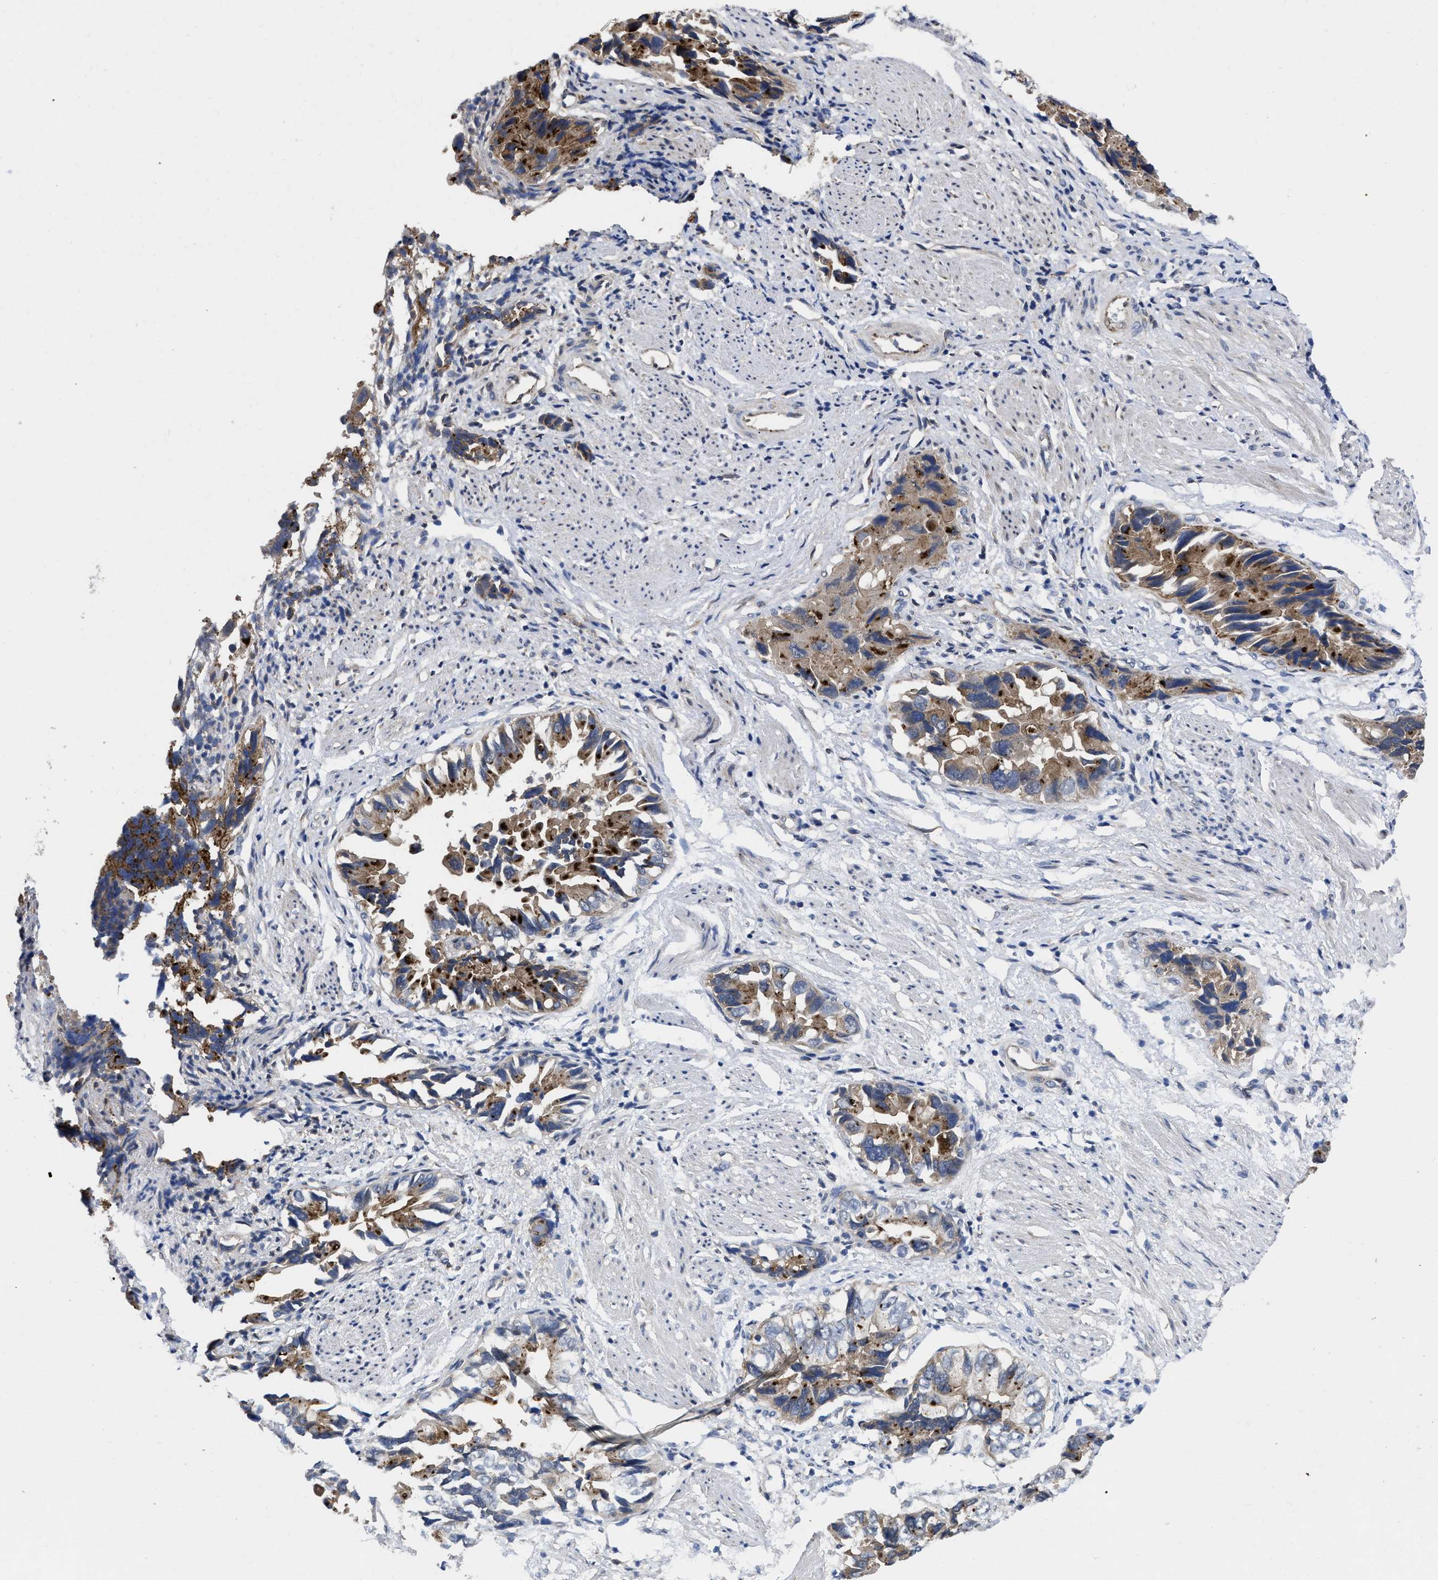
{"staining": {"intensity": "moderate", "quantity": ">75%", "location": "cytoplasmic/membranous"}, "tissue": "liver cancer", "cell_type": "Tumor cells", "image_type": "cancer", "snomed": [{"axis": "morphology", "description": "Cholangiocarcinoma"}, {"axis": "topography", "description": "Liver"}], "caption": "The immunohistochemical stain highlights moderate cytoplasmic/membranous positivity in tumor cells of cholangiocarcinoma (liver) tissue.", "gene": "PKD2", "patient": {"sex": "female", "age": 79}}